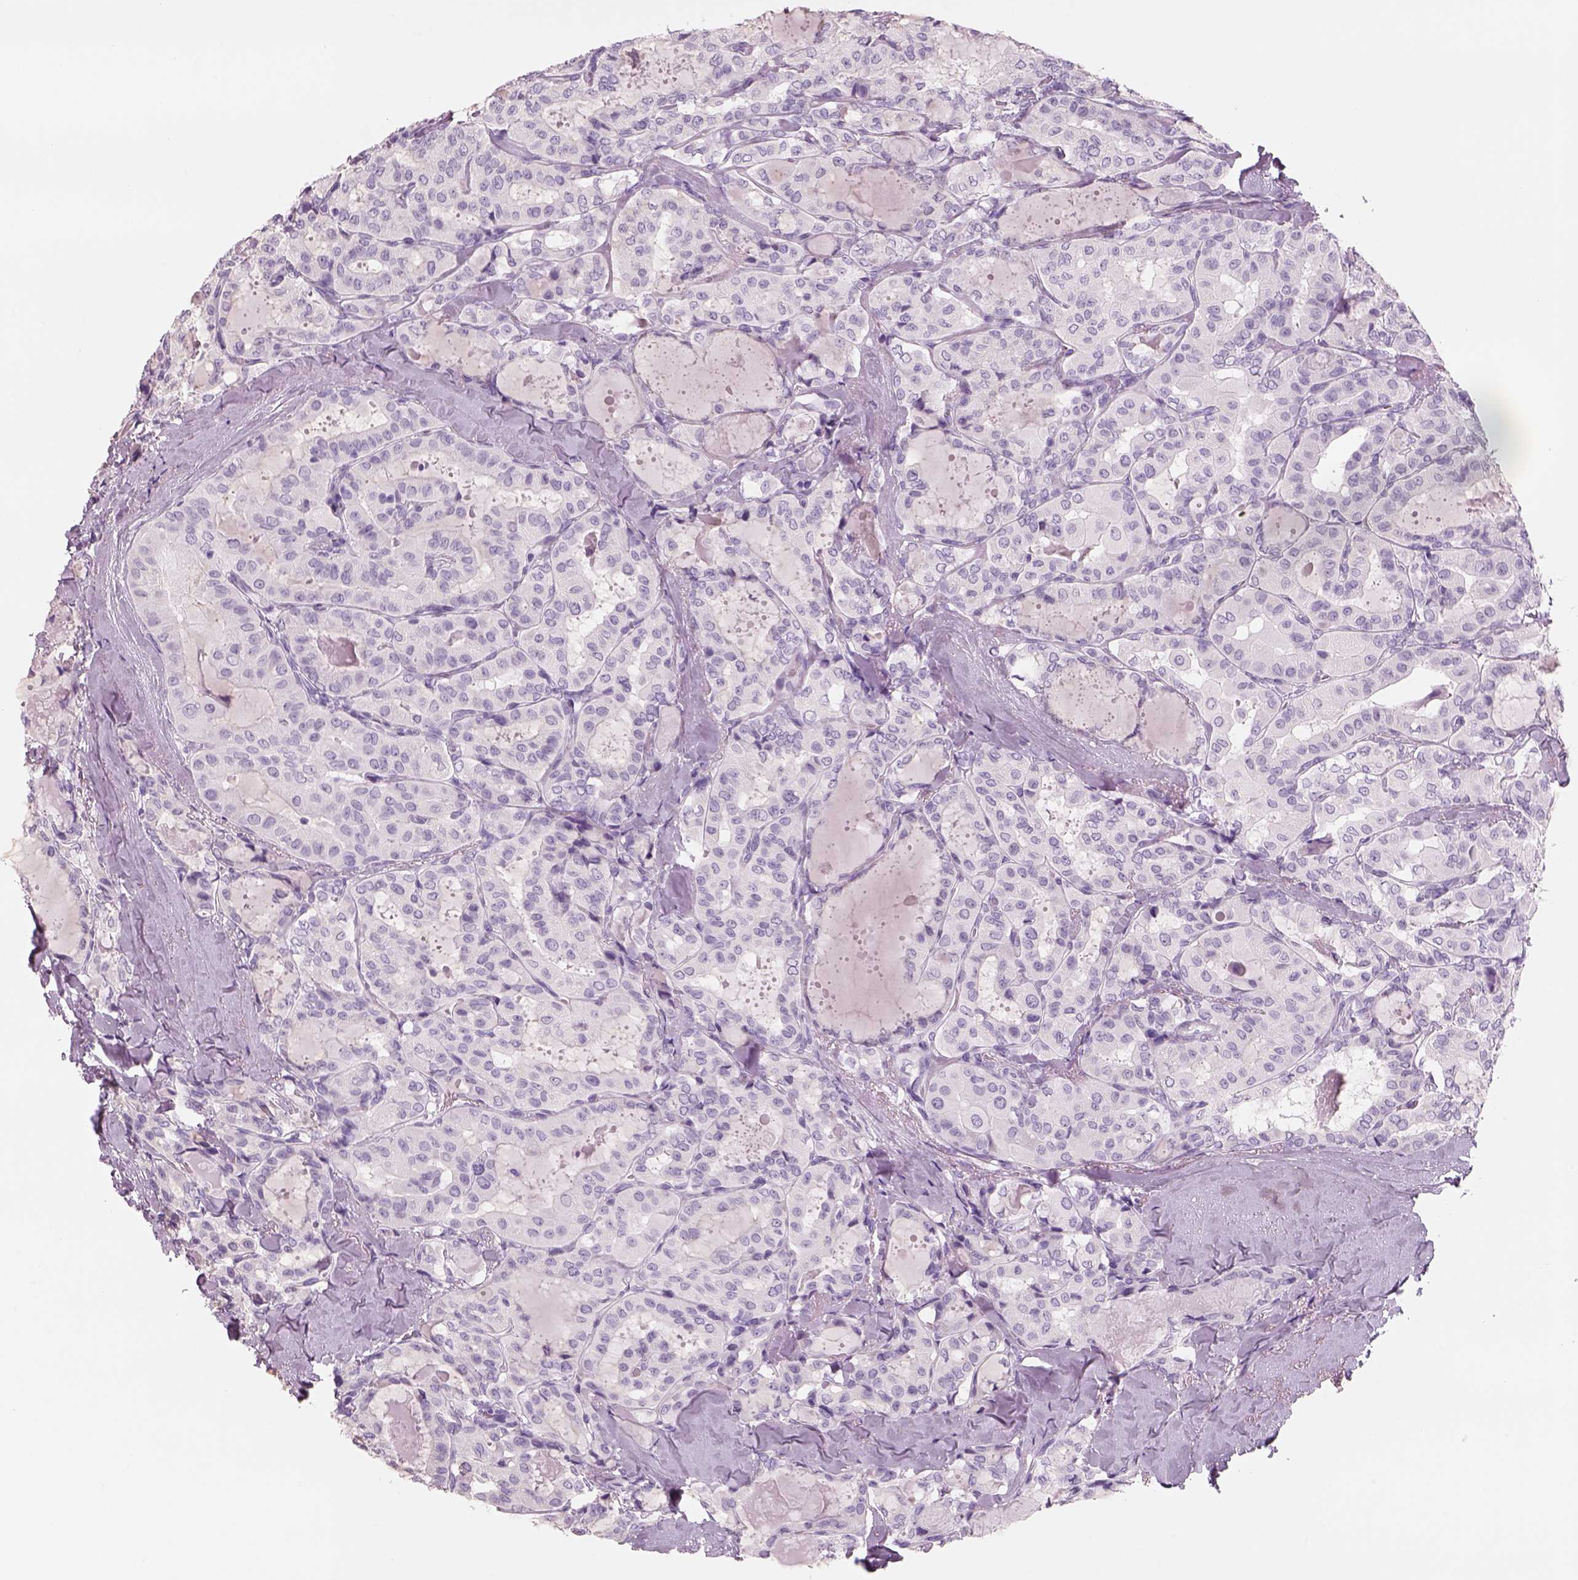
{"staining": {"intensity": "negative", "quantity": "none", "location": "none"}, "tissue": "thyroid cancer", "cell_type": "Tumor cells", "image_type": "cancer", "snomed": [{"axis": "morphology", "description": "Papillary adenocarcinoma, NOS"}, {"axis": "topography", "description": "Thyroid gland"}], "caption": "The histopathology image demonstrates no staining of tumor cells in thyroid cancer (papillary adenocarcinoma).", "gene": "RHO", "patient": {"sex": "female", "age": 41}}